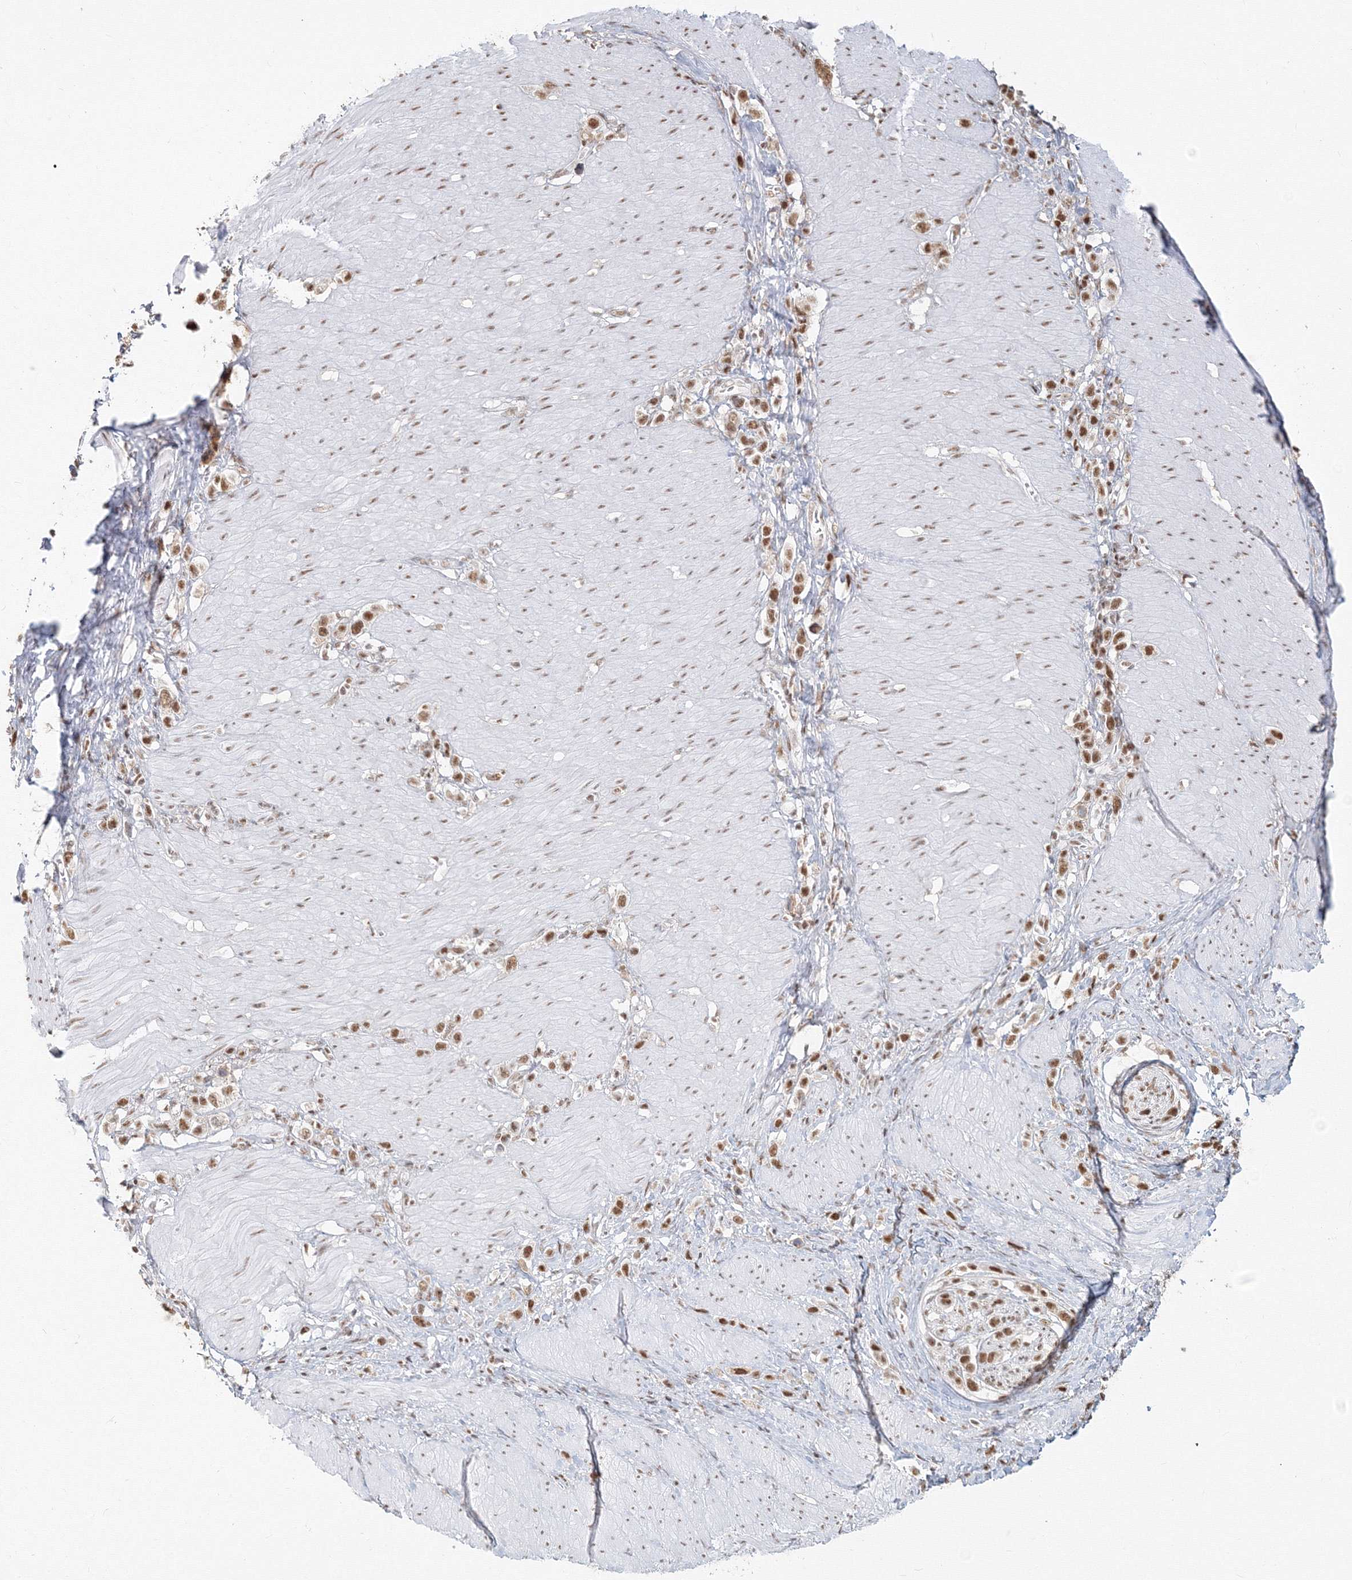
{"staining": {"intensity": "moderate", "quantity": ">75%", "location": "nuclear"}, "tissue": "stomach cancer", "cell_type": "Tumor cells", "image_type": "cancer", "snomed": [{"axis": "morphology", "description": "Normal tissue, NOS"}, {"axis": "morphology", "description": "Adenocarcinoma, NOS"}, {"axis": "topography", "description": "Stomach, upper"}, {"axis": "topography", "description": "Stomach"}], "caption": "High-magnification brightfield microscopy of stomach cancer stained with DAB (3,3'-diaminobenzidine) (brown) and counterstained with hematoxylin (blue). tumor cells exhibit moderate nuclear expression is present in about>75% of cells. (DAB (3,3'-diaminobenzidine) IHC, brown staining for protein, blue staining for nuclei).", "gene": "PPP4R2", "patient": {"sex": "female", "age": 65}}